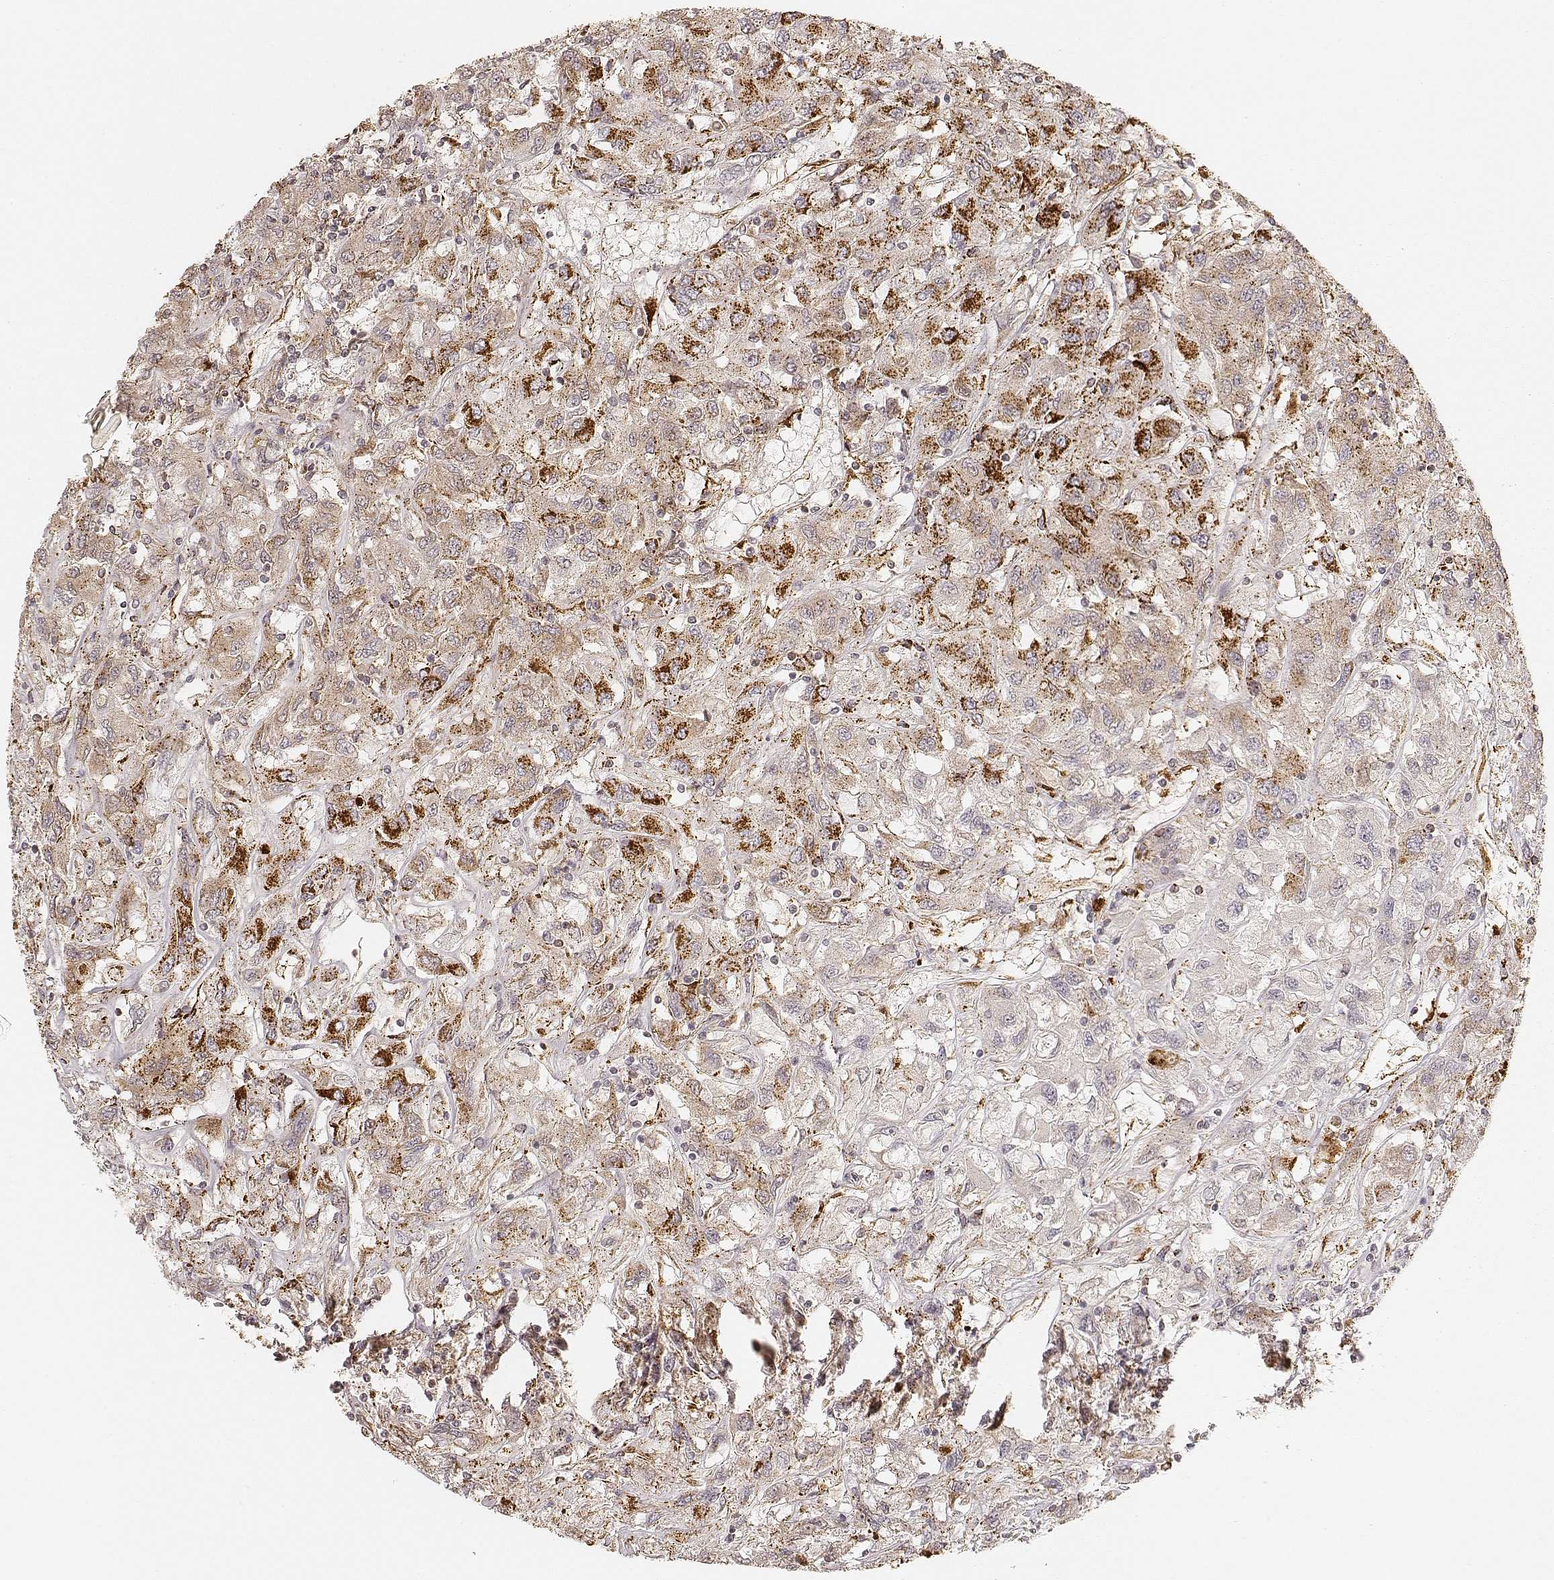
{"staining": {"intensity": "moderate", "quantity": ">75%", "location": "cytoplasmic/membranous"}, "tissue": "renal cancer", "cell_type": "Tumor cells", "image_type": "cancer", "snomed": [{"axis": "morphology", "description": "Adenocarcinoma, NOS"}, {"axis": "topography", "description": "Kidney"}], "caption": "Protein staining shows moderate cytoplasmic/membranous positivity in approximately >75% of tumor cells in renal cancer (adenocarcinoma).", "gene": "CS", "patient": {"sex": "female", "age": 76}}